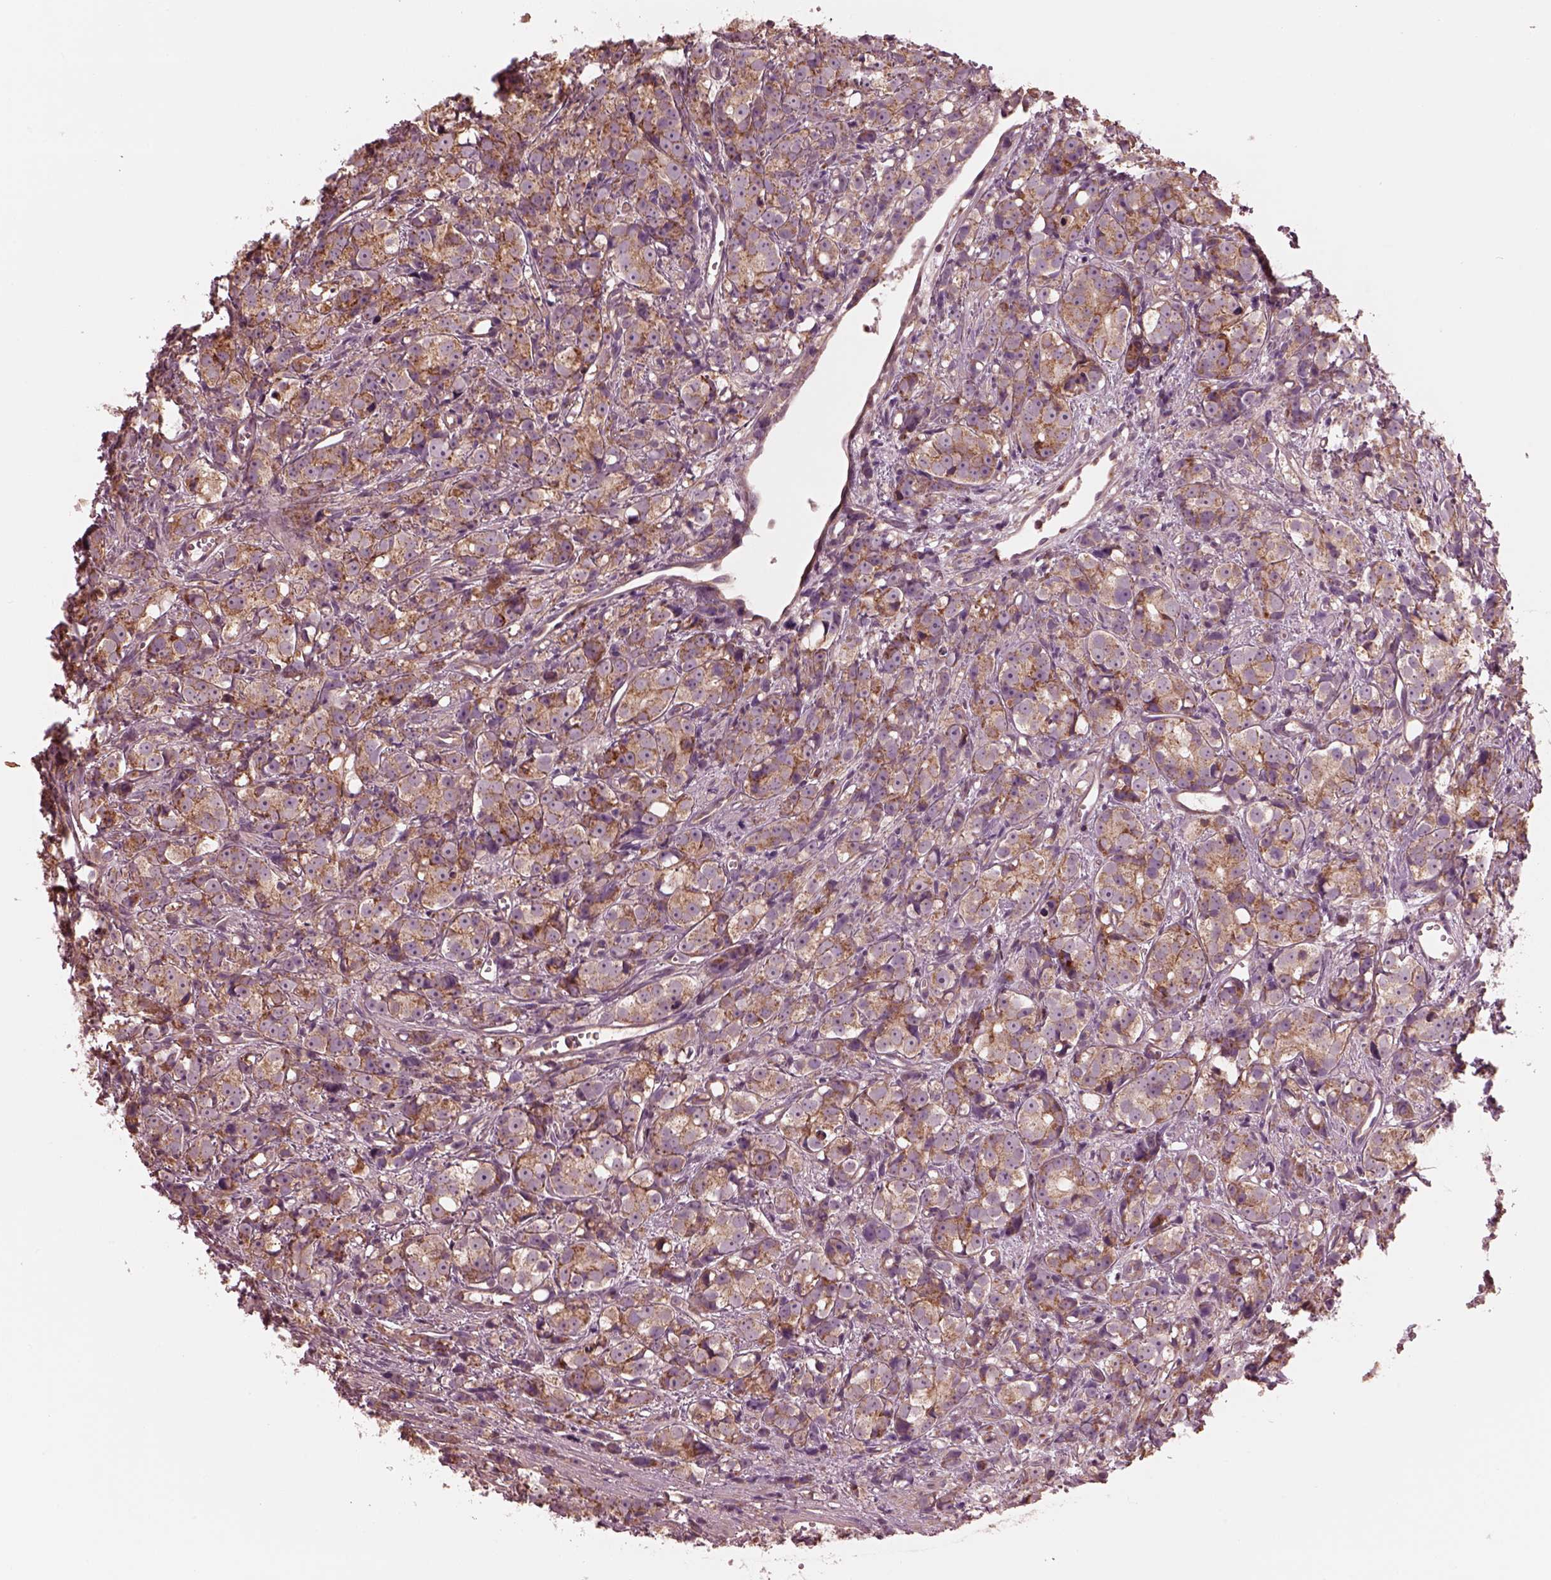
{"staining": {"intensity": "moderate", "quantity": "25%-75%", "location": "cytoplasmic/membranous"}, "tissue": "prostate cancer", "cell_type": "Tumor cells", "image_type": "cancer", "snomed": [{"axis": "morphology", "description": "Adenocarcinoma, High grade"}, {"axis": "topography", "description": "Prostate"}], "caption": "Protein expression analysis of human prostate adenocarcinoma (high-grade) reveals moderate cytoplasmic/membranous staining in approximately 25%-75% of tumor cells.", "gene": "STK33", "patient": {"sex": "male", "age": 77}}